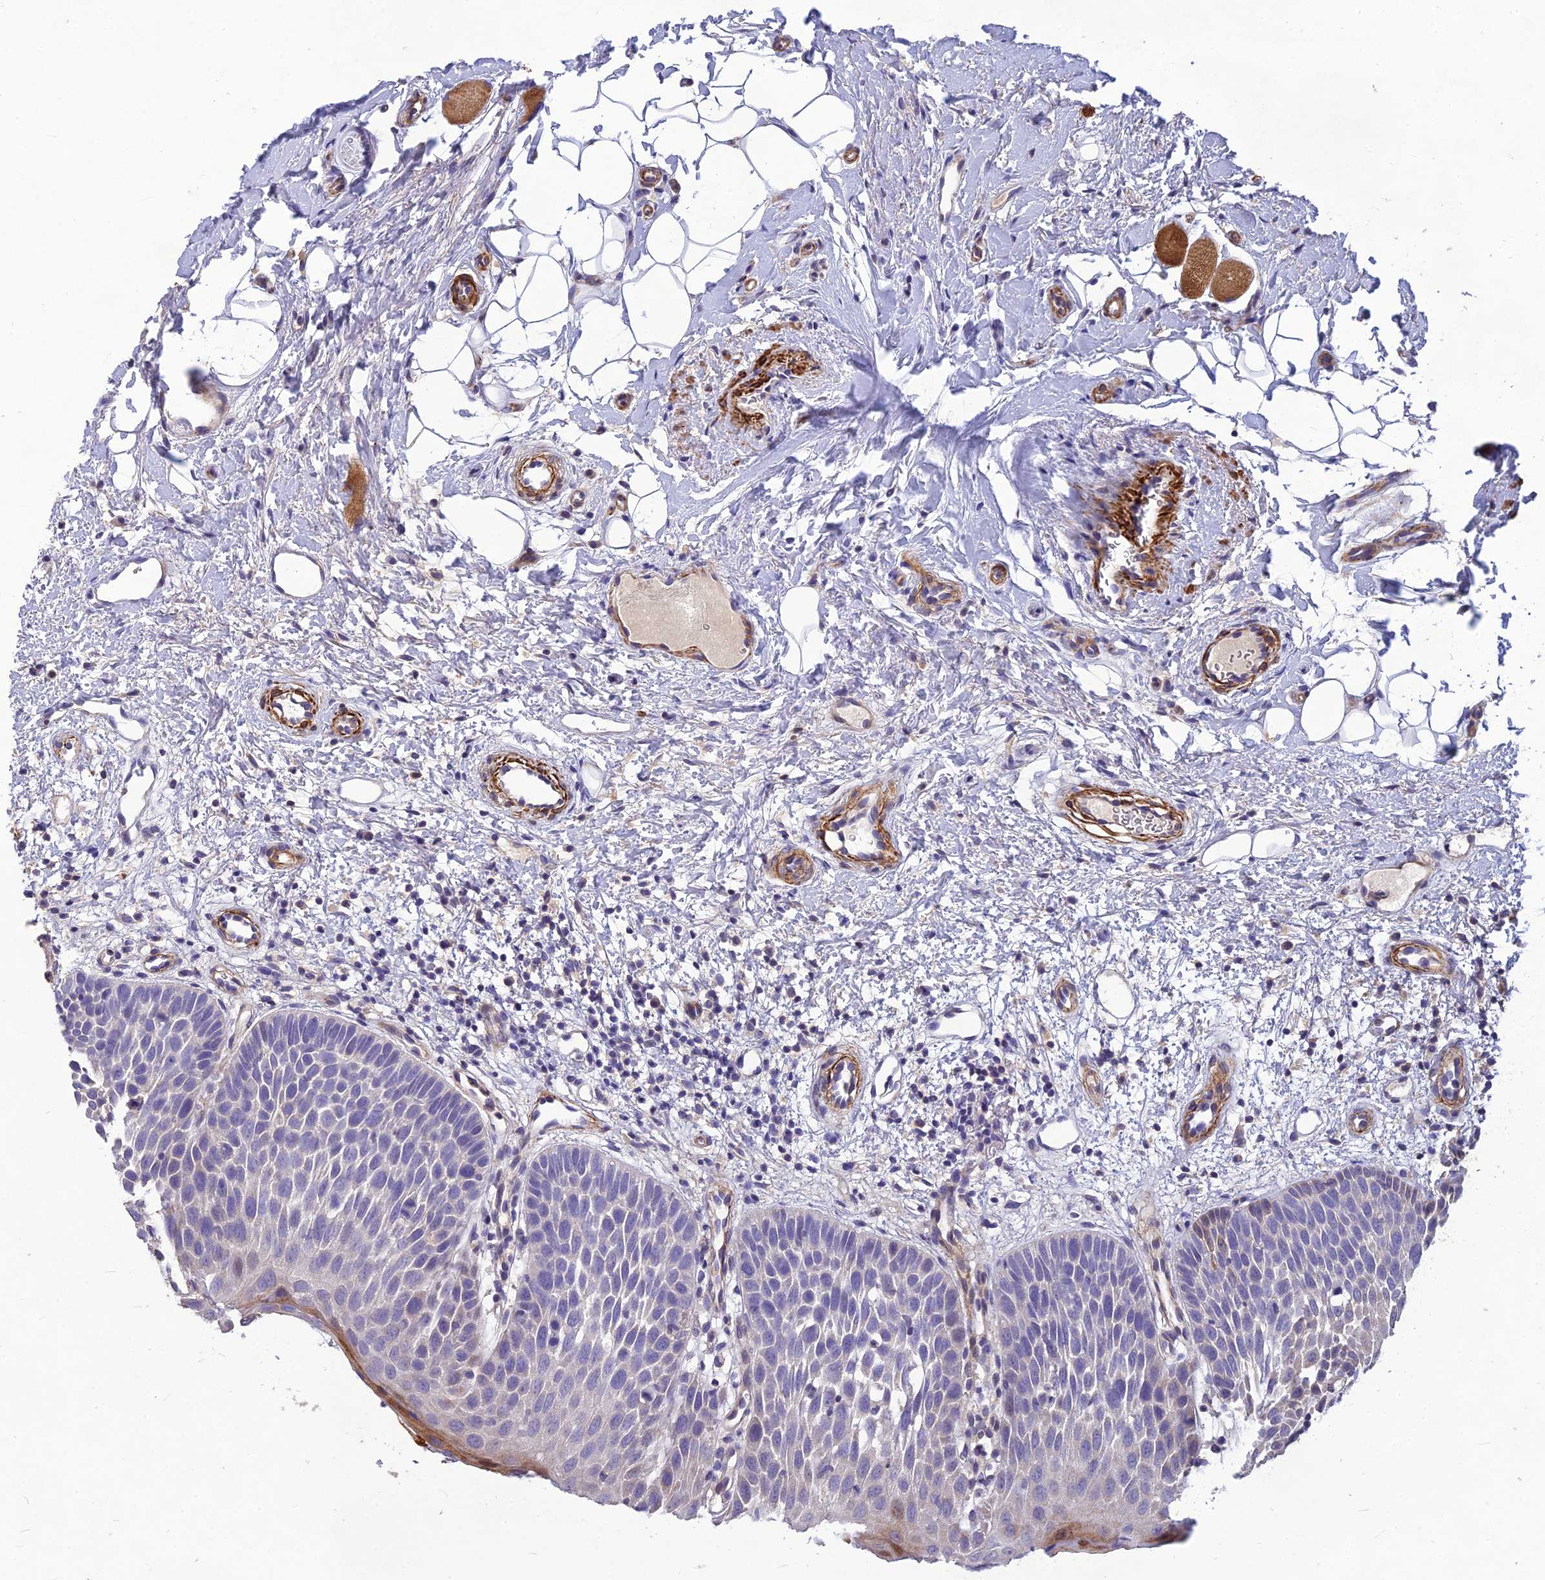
{"staining": {"intensity": "strong", "quantity": "<25%", "location": "cytoplasmic/membranous"}, "tissue": "oral mucosa", "cell_type": "Squamous epithelial cells", "image_type": "normal", "snomed": [{"axis": "morphology", "description": "No evidence of malignacy"}, {"axis": "topography", "description": "Oral tissue"}, {"axis": "topography", "description": "Head-Neck"}], "caption": "Approximately <25% of squamous epithelial cells in normal human oral mucosa reveal strong cytoplasmic/membranous protein expression as visualized by brown immunohistochemical staining.", "gene": "CLUH", "patient": {"sex": "male", "age": 68}}